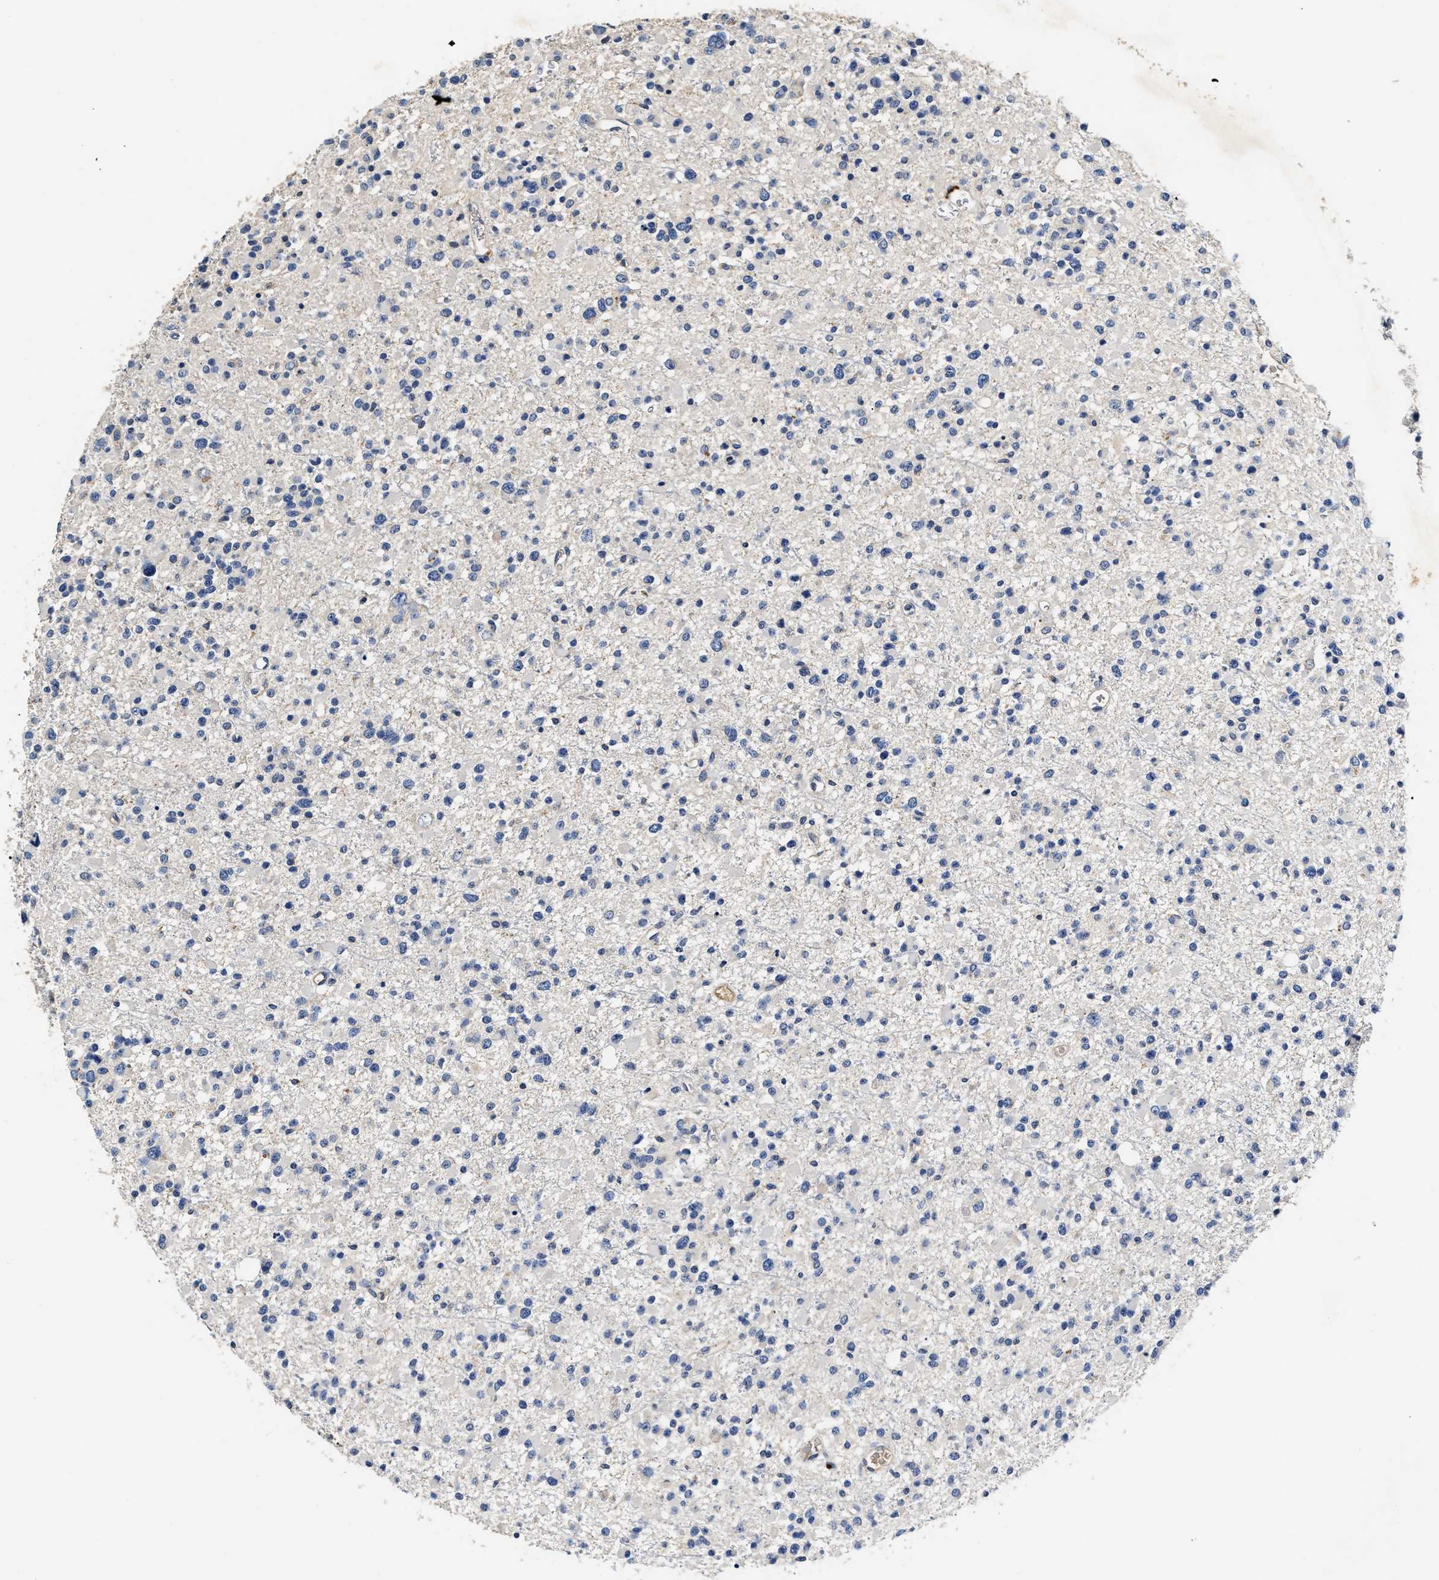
{"staining": {"intensity": "negative", "quantity": "none", "location": "none"}, "tissue": "glioma", "cell_type": "Tumor cells", "image_type": "cancer", "snomed": [{"axis": "morphology", "description": "Glioma, malignant, Low grade"}, {"axis": "topography", "description": "Brain"}], "caption": "High power microscopy histopathology image of an IHC histopathology image of glioma, revealing no significant staining in tumor cells.", "gene": "SLCO2B1", "patient": {"sex": "female", "age": 22}}